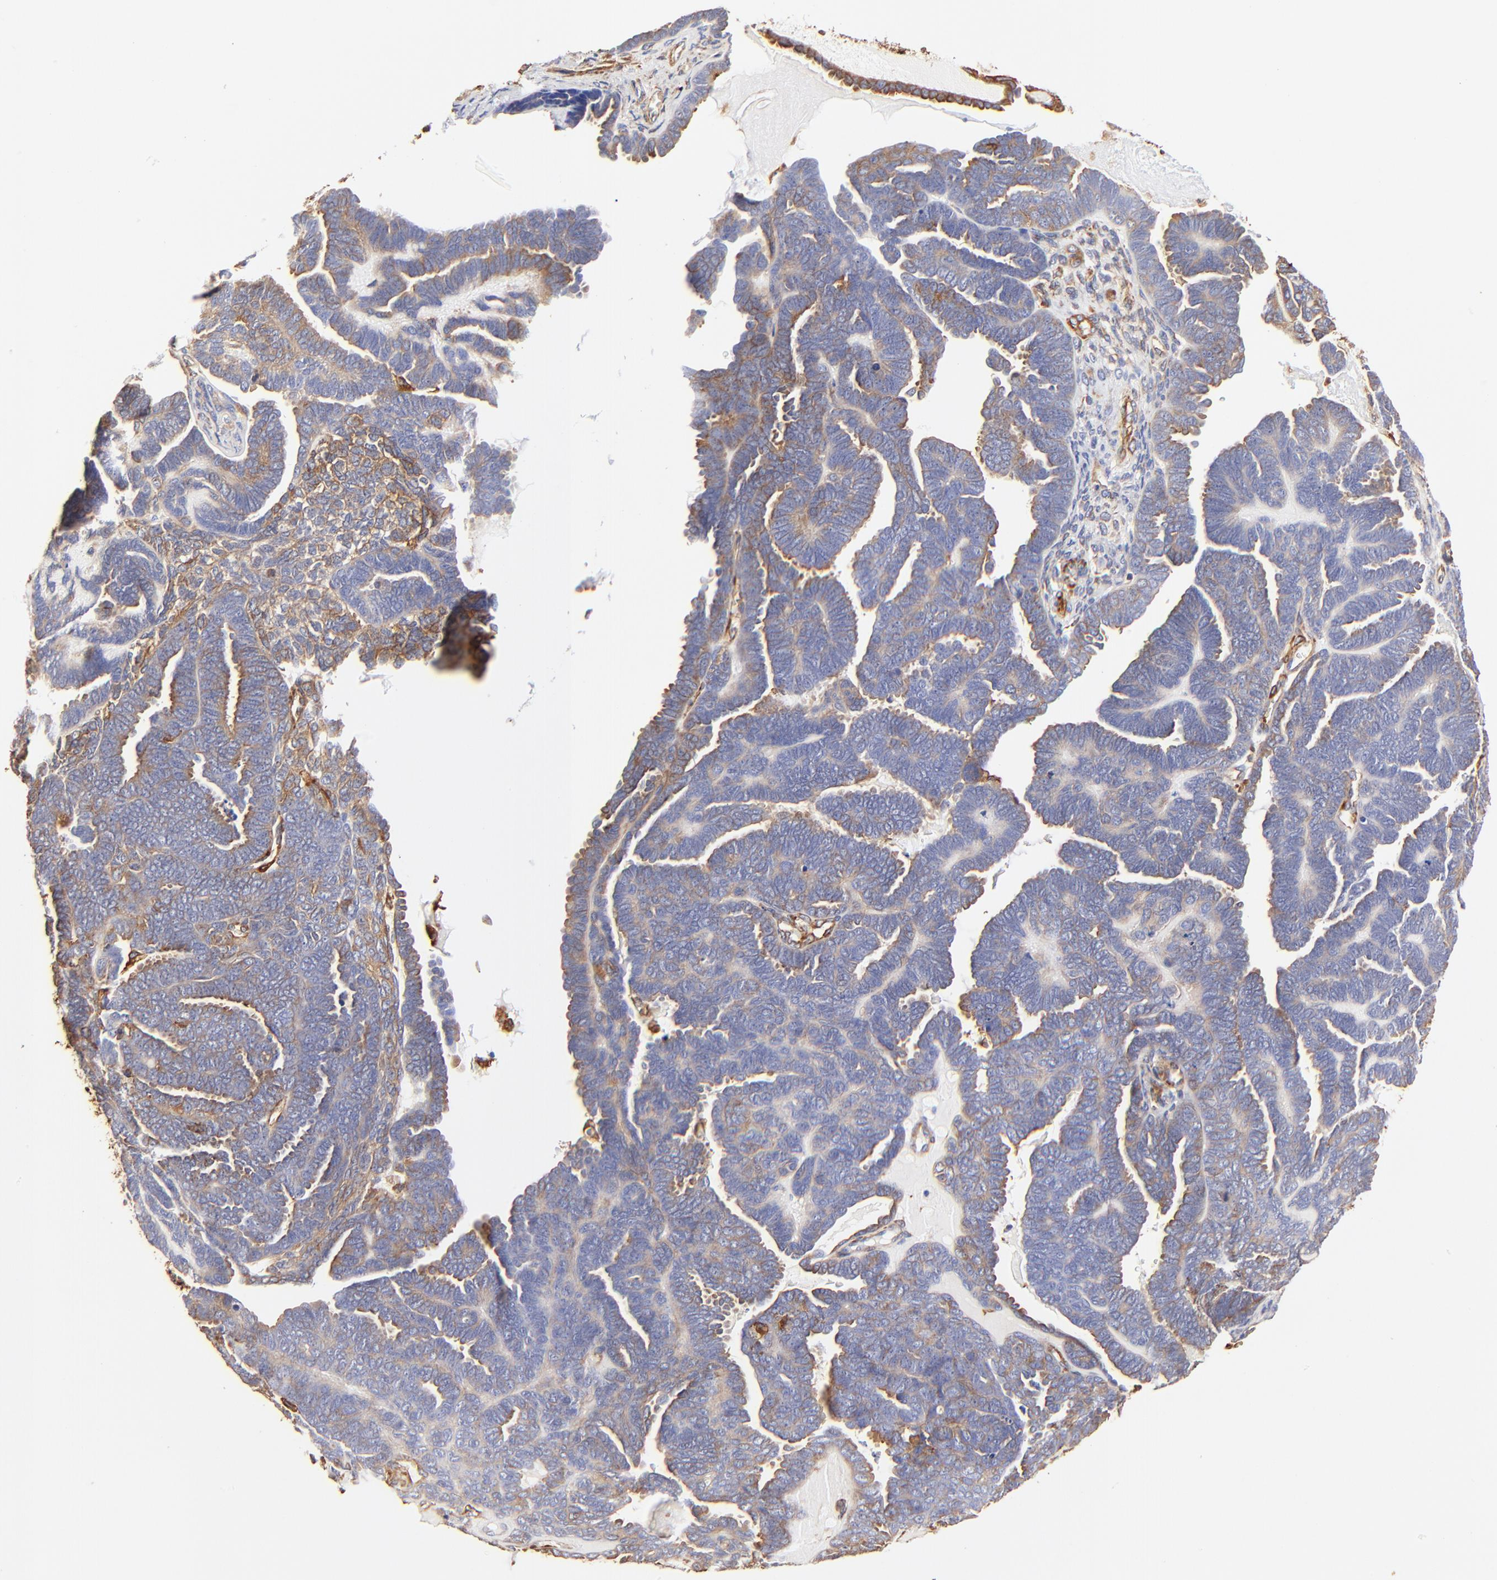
{"staining": {"intensity": "moderate", "quantity": ">75%", "location": "cytoplasmic/membranous"}, "tissue": "endometrial cancer", "cell_type": "Tumor cells", "image_type": "cancer", "snomed": [{"axis": "morphology", "description": "Neoplasm, malignant, NOS"}, {"axis": "topography", "description": "Endometrium"}], "caption": "Immunohistochemistry of human endometrial cancer reveals medium levels of moderate cytoplasmic/membranous staining in about >75% of tumor cells.", "gene": "FLNA", "patient": {"sex": "female", "age": 74}}